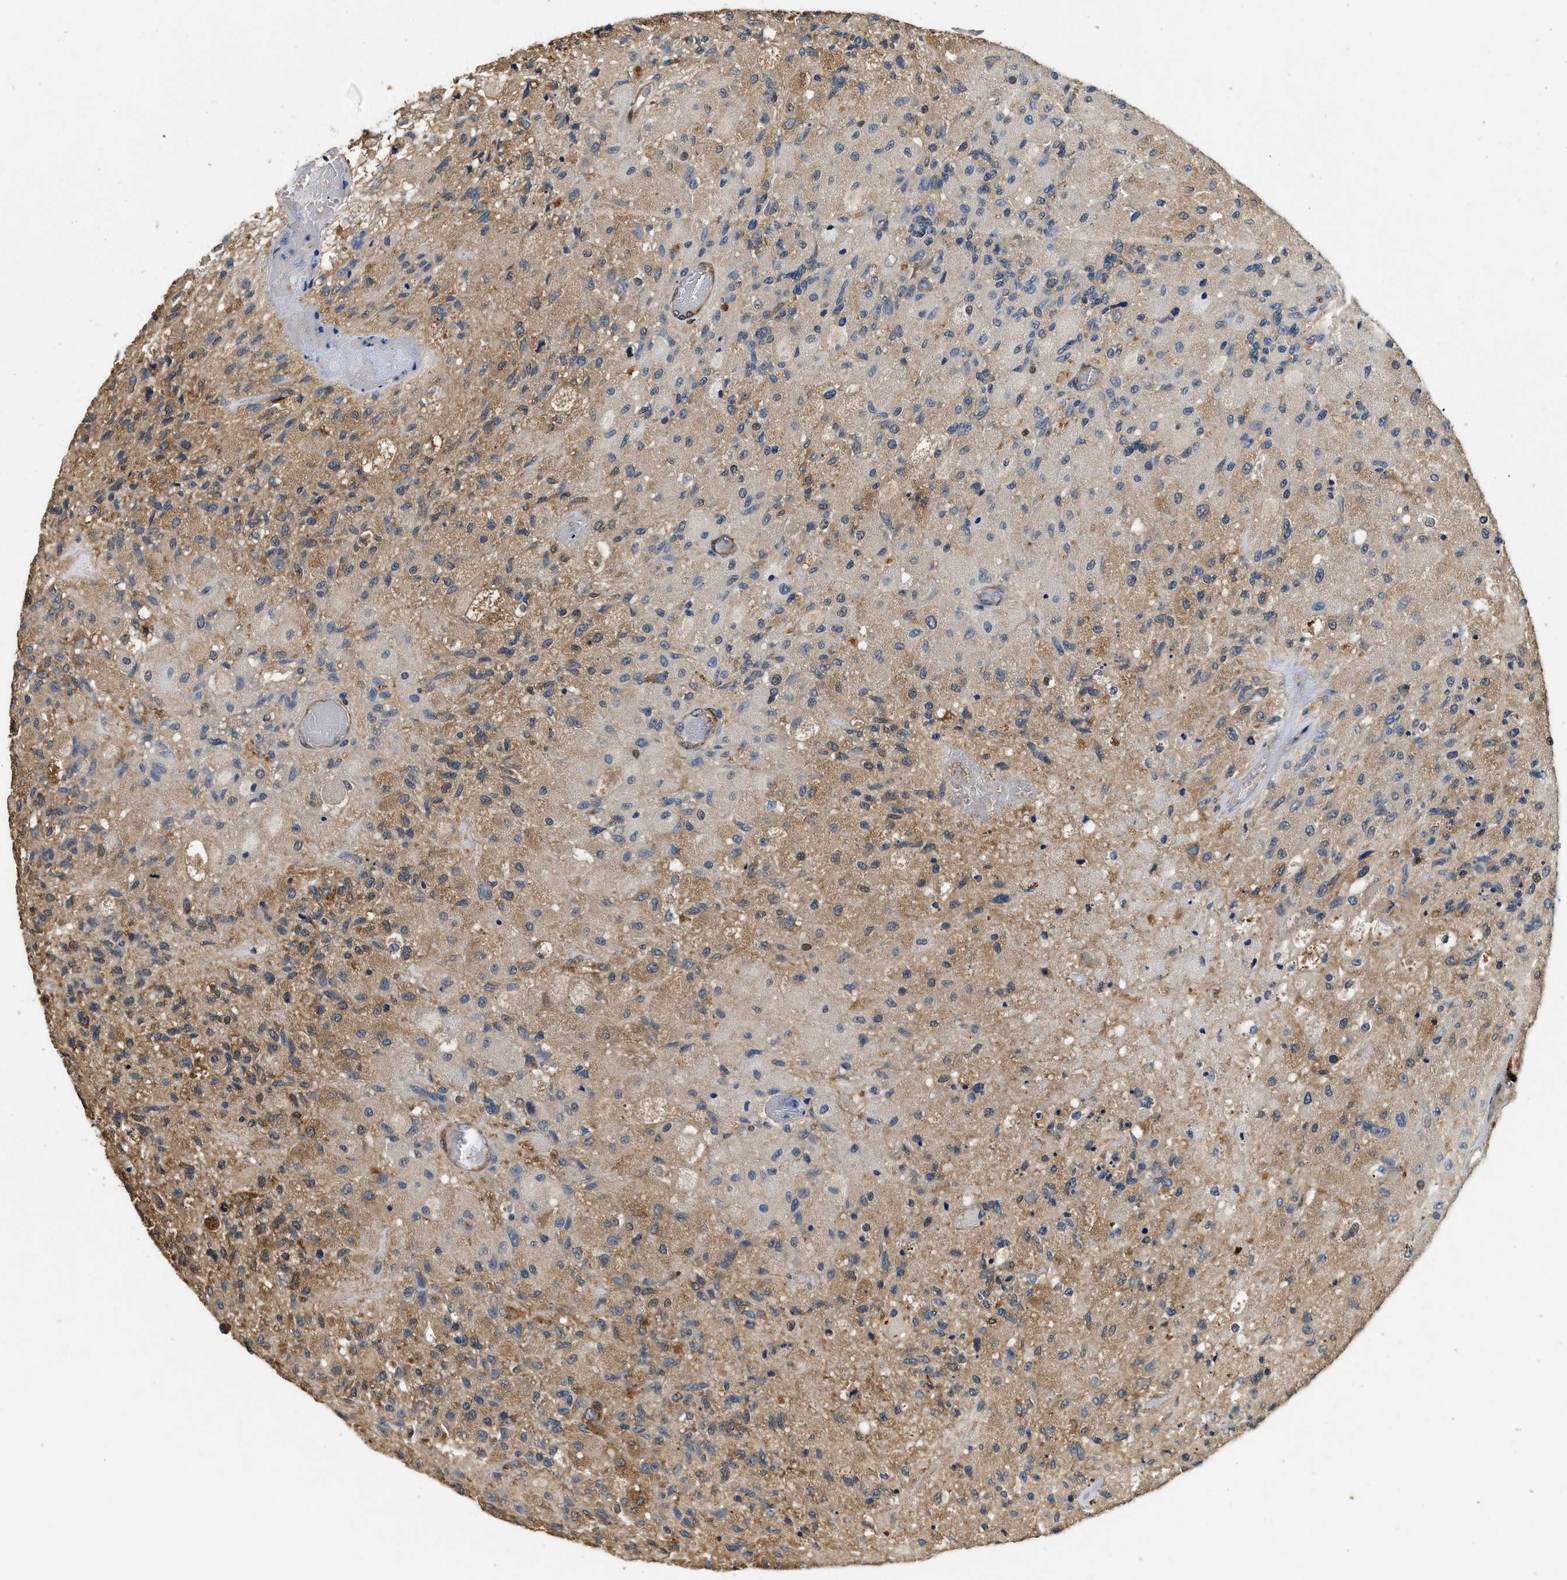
{"staining": {"intensity": "moderate", "quantity": "25%-75%", "location": "cytoplasmic/membranous"}, "tissue": "glioma", "cell_type": "Tumor cells", "image_type": "cancer", "snomed": [{"axis": "morphology", "description": "Normal tissue, NOS"}, {"axis": "morphology", "description": "Glioma, malignant, High grade"}, {"axis": "topography", "description": "Cerebral cortex"}], "caption": "Human glioma stained with a protein marker demonstrates moderate staining in tumor cells.", "gene": "RAPH1", "patient": {"sex": "male", "age": 77}}